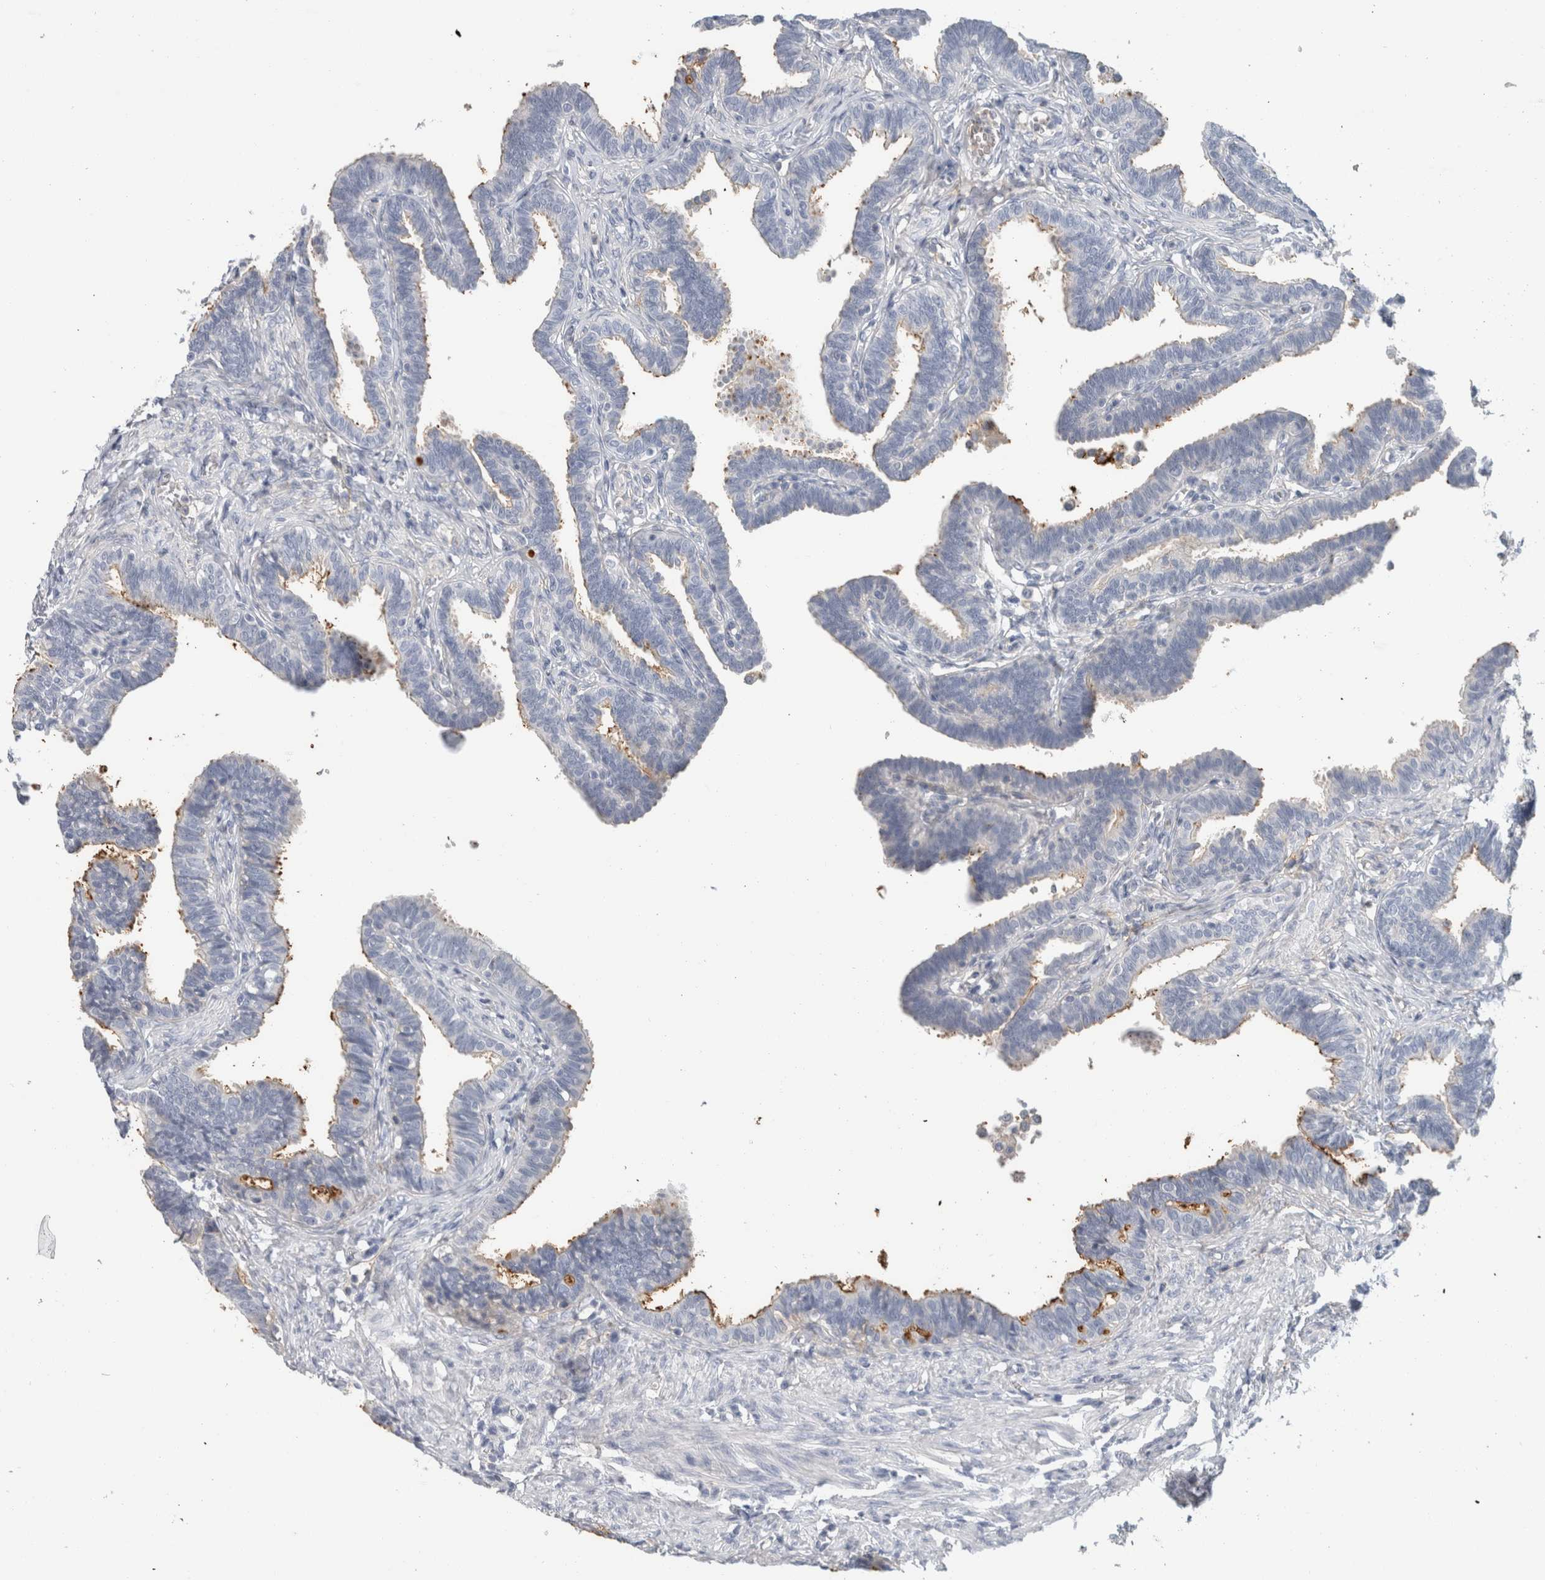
{"staining": {"intensity": "weak", "quantity": "<25%", "location": "cytoplasmic/membranous"}, "tissue": "fallopian tube", "cell_type": "Glandular cells", "image_type": "normal", "snomed": [{"axis": "morphology", "description": "Normal tissue, NOS"}, {"axis": "topography", "description": "Fallopian tube"}, {"axis": "topography", "description": "Ovary"}], "caption": "High magnification brightfield microscopy of unremarkable fallopian tube stained with DAB (3,3'-diaminobenzidine) (brown) and counterstained with hematoxylin (blue): glandular cells show no significant positivity.", "gene": "CD55", "patient": {"sex": "female", "age": 23}}